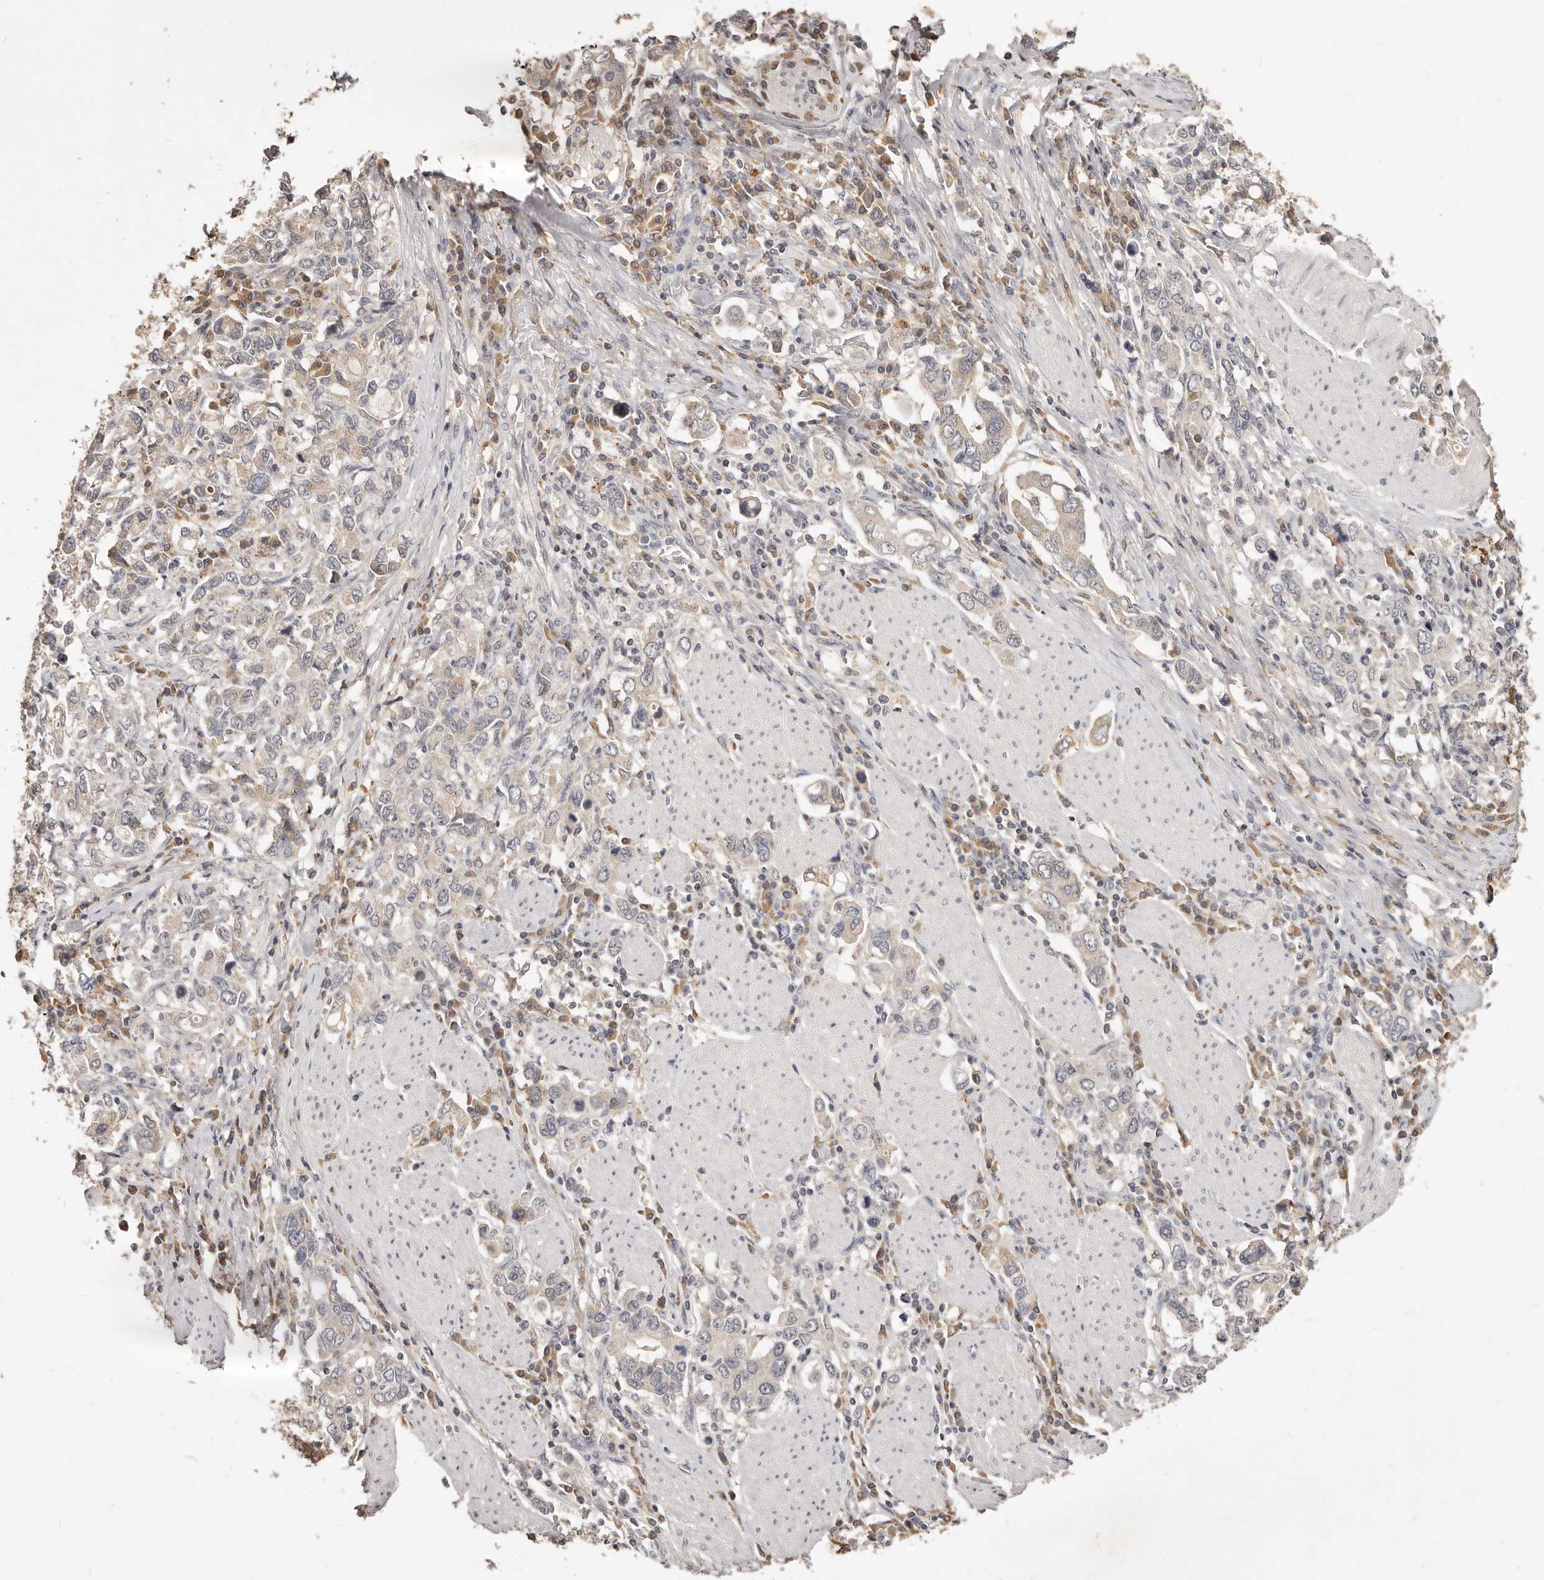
{"staining": {"intensity": "negative", "quantity": "none", "location": "none"}, "tissue": "stomach cancer", "cell_type": "Tumor cells", "image_type": "cancer", "snomed": [{"axis": "morphology", "description": "Adenocarcinoma, NOS"}, {"axis": "topography", "description": "Stomach, upper"}], "caption": "DAB immunohistochemical staining of human stomach cancer shows no significant staining in tumor cells.", "gene": "TSPAN13", "patient": {"sex": "male", "age": 62}}